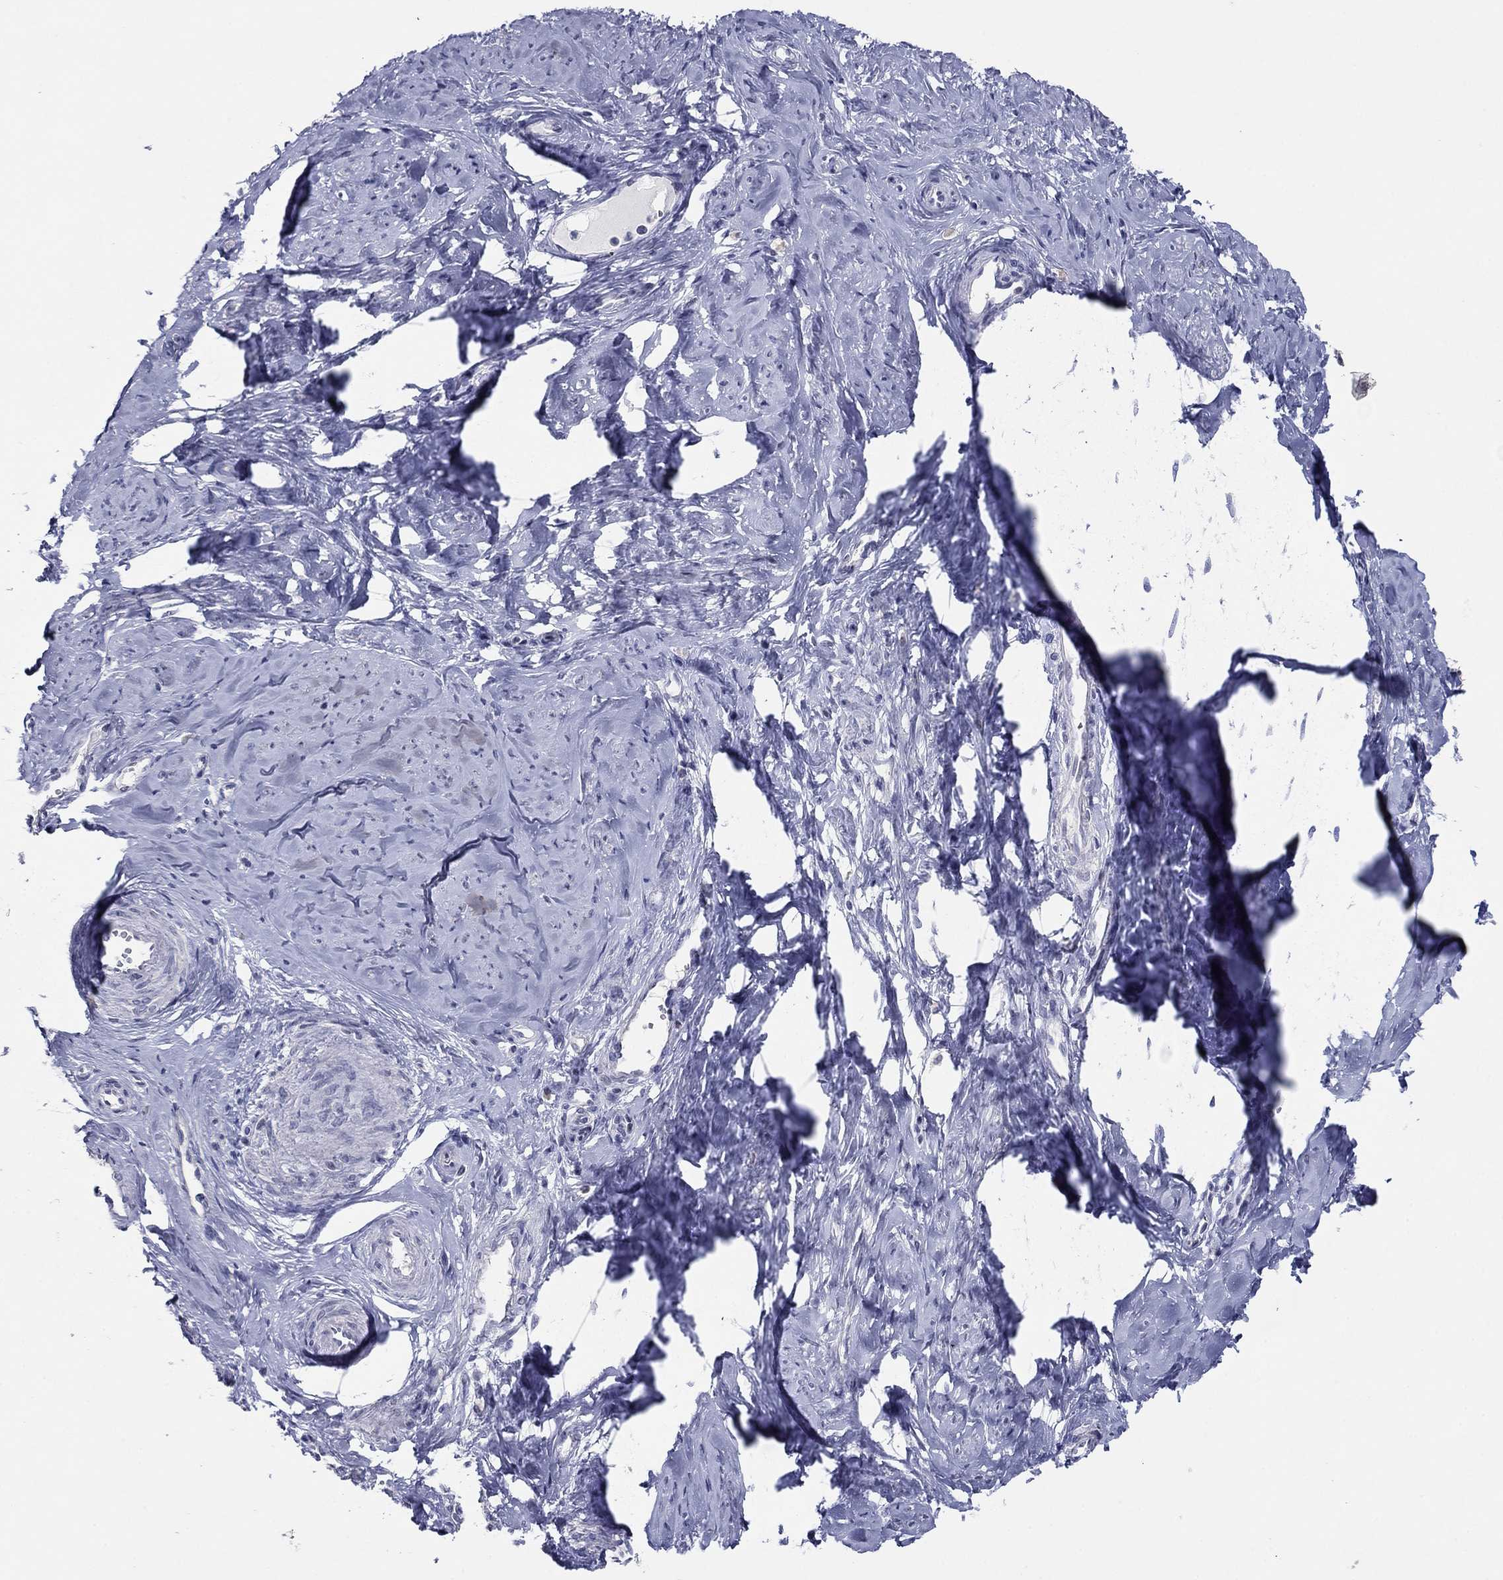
{"staining": {"intensity": "negative", "quantity": "none", "location": "none"}, "tissue": "smooth muscle", "cell_type": "Smooth muscle cells", "image_type": "normal", "snomed": [{"axis": "morphology", "description": "Normal tissue, NOS"}, {"axis": "topography", "description": "Smooth muscle"}], "caption": "Immunohistochemical staining of unremarkable human smooth muscle shows no significant staining in smooth muscle cells. (Stains: DAB immunohistochemistry with hematoxylin counter stain, Microscopy: brightfield microscopy at high magnification).", "gene": "ITGAE", "patient": {"sex": "female", "age": 48}}